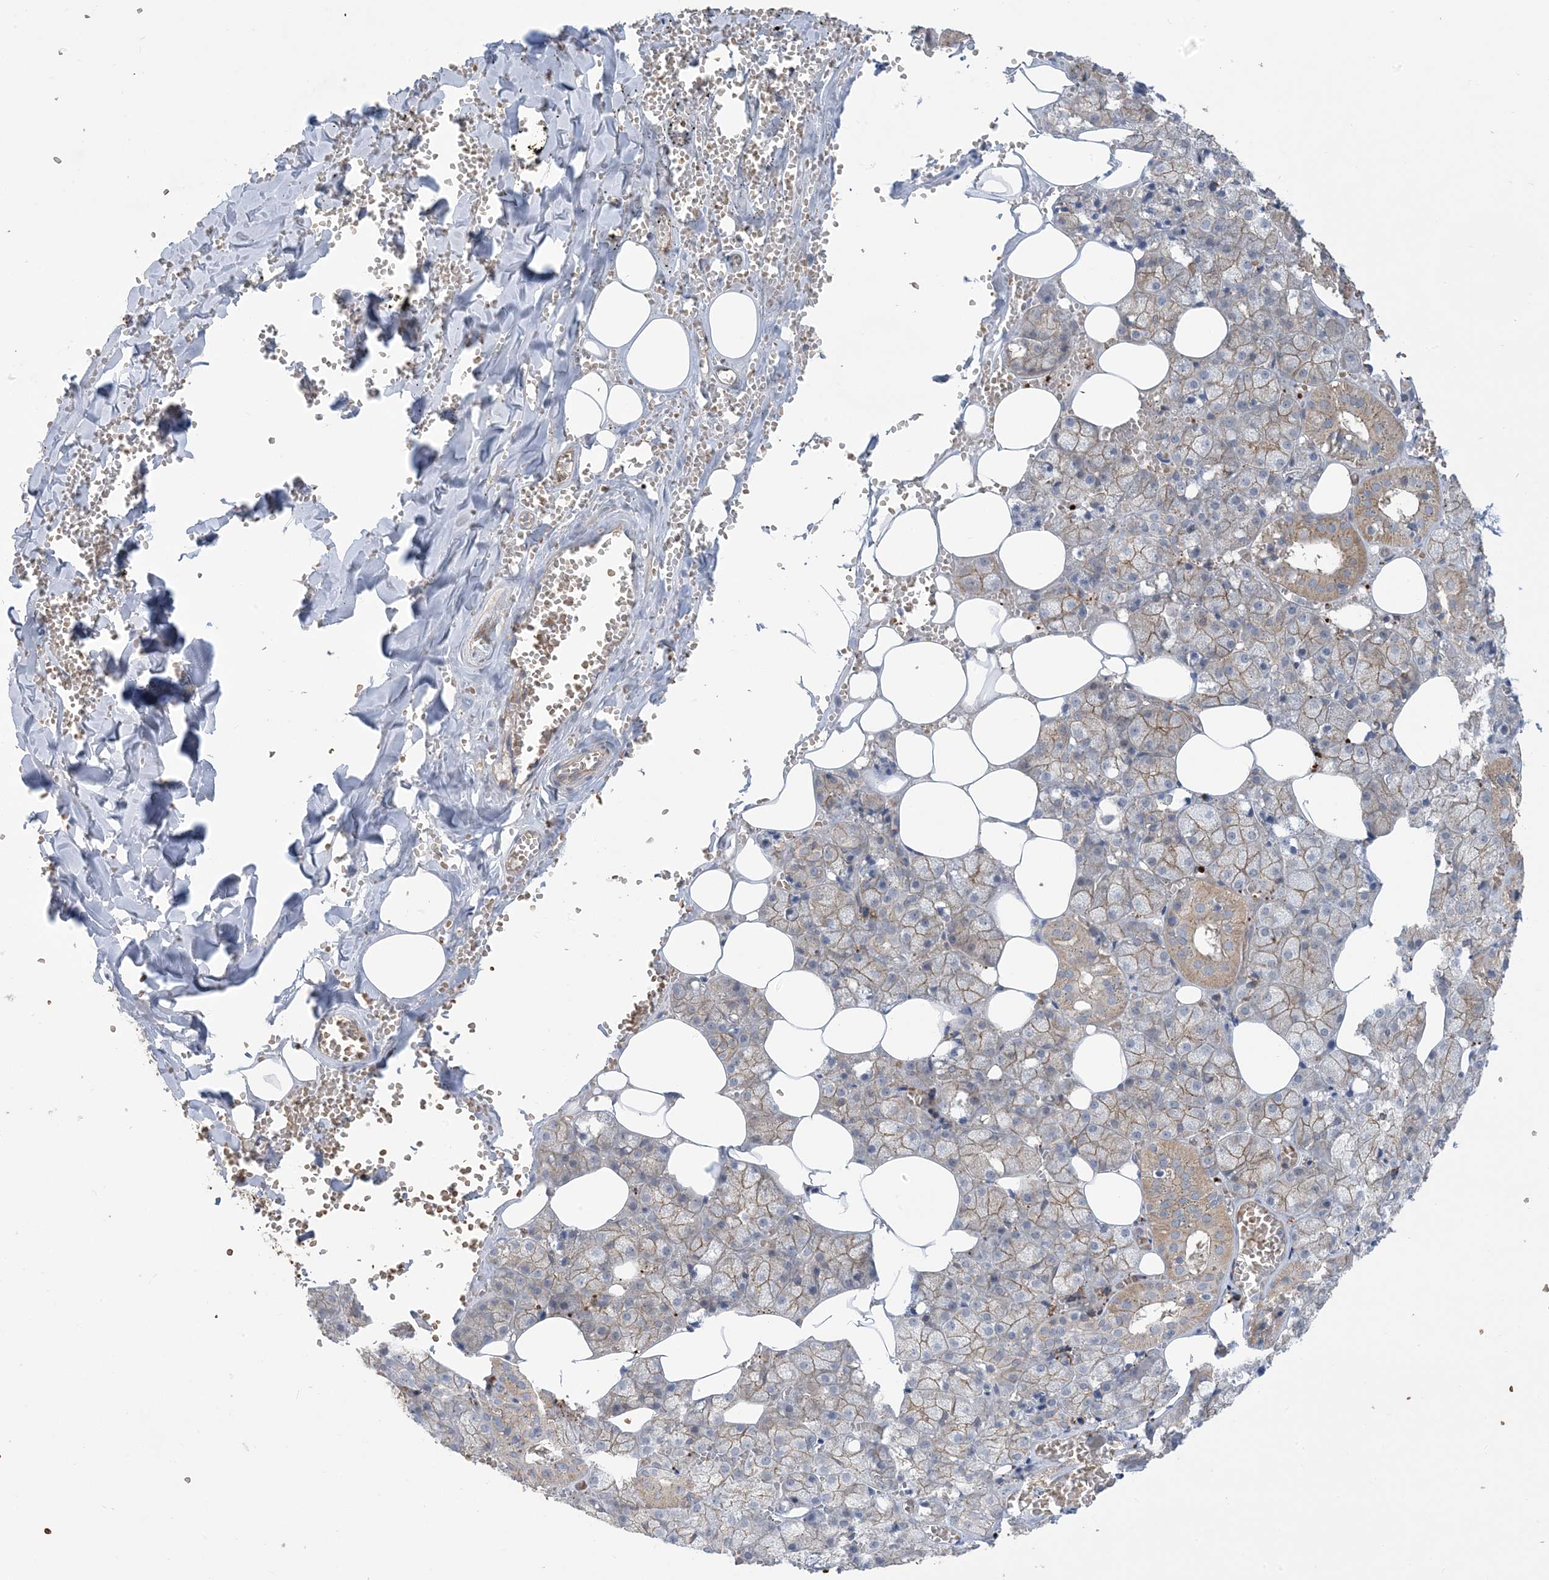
{"staining": {"intensity": "moderate", "quantity": "25%-75%", "location": "cytoplasmic/membranous"}, "tissue": "salivary gland", "cell_type": "Glandular cells", "image_type": "normal", "snomed": [{"axis": "morphology", "description": "Normal tissue, NOS"}, {"axis": "topography", "description": "Salivary gland"}], "caption": "Immunohistochemical staining of unremarkable human salivary gland shows medium levels of moderate cytoplasmic/membranous staining in about 25%-75% of glandular cells.", "gene": "AOC1", "patient": {"sex": "male", "age": 62}}